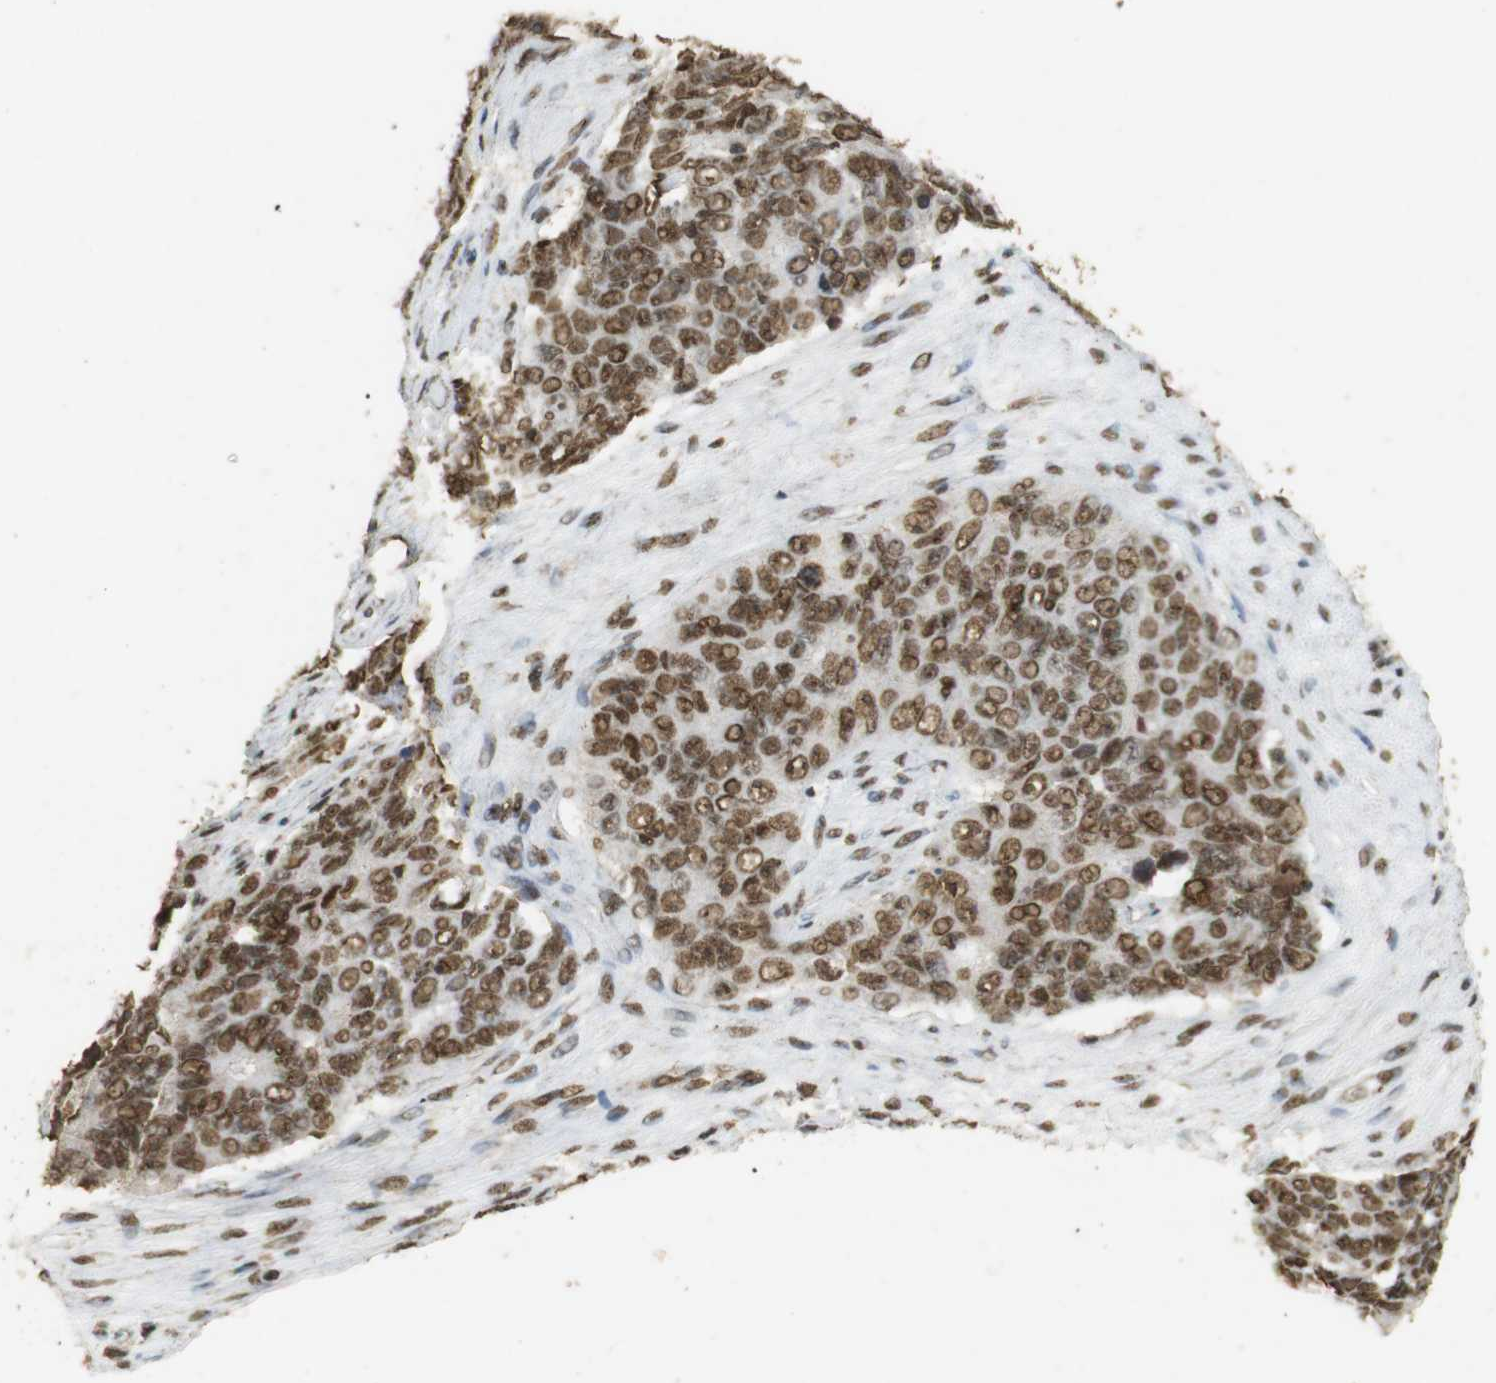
{"staining": {"intensity": "strong", "quantity": ">75%", "location": "cytoplasmic/membranous,nuclear"}, "tissue": "ovarian cancer", "cell_type": "Tumor cells", "image_type": "cancer", "snomed": [{"axis": "morphology", "description": "Carcinoma, endometroid"}, {"axis": "topography", "description": "Ovary"}], "caption": "Endometroid carcinoma (ovarian) stained with DAB (3,3'-diaminobenzidine) immunohistochemistry (IHC) displays high levels of strong cytoplasmic/membranous and nuclear expression in approximately >75% of tumor cells.", "gene": "GATA4", "patient": {"sex": "female", "age": 51}}